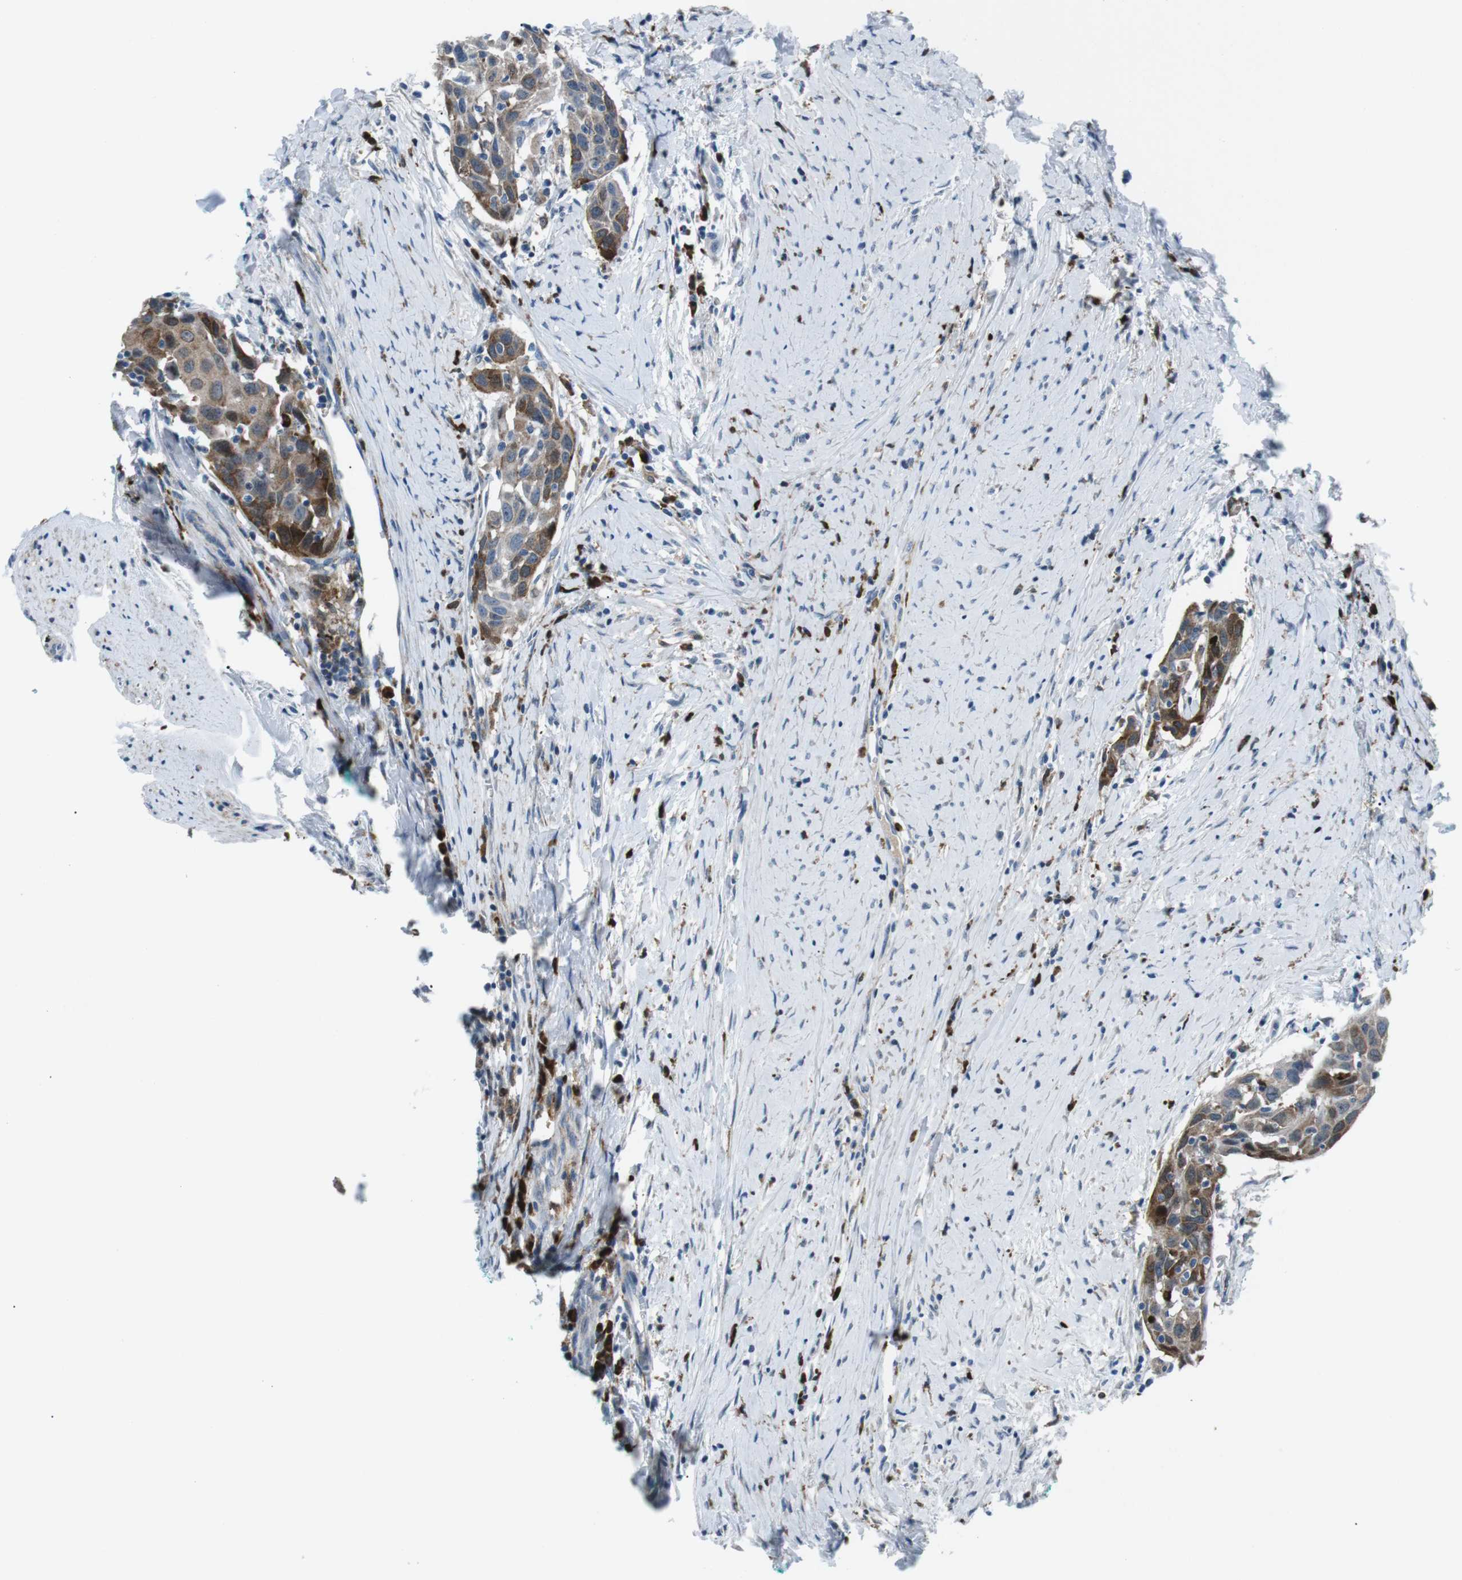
{"staining": {"intensity": "moderate", "quantity": "25%-75%", "location": "cytoplasmic/membranous"}, "tissue": "head and neck cancer", "cell_type": "Tumor cells", "image_type": "cancer", "snomed": [{"axis": "morphology", "description": "Squamous cell carcinoma, NOS"}, {"axis": "topography", "description": "Oral tissue"}, {"axis": "topography", "description": "Head-Neck"}], "caption": "Brown immunohistochemical staining in human head and neck cancer (squamous cell carcinoma) reveals moderate cytoplasmic/membranous positivity in approximately 25%-75% of tumor cells. (Brightfield microscopy of DAB IHC at high magnification).", "gene": "BLNK", "patient": {"sex": "female", "age": 50}}